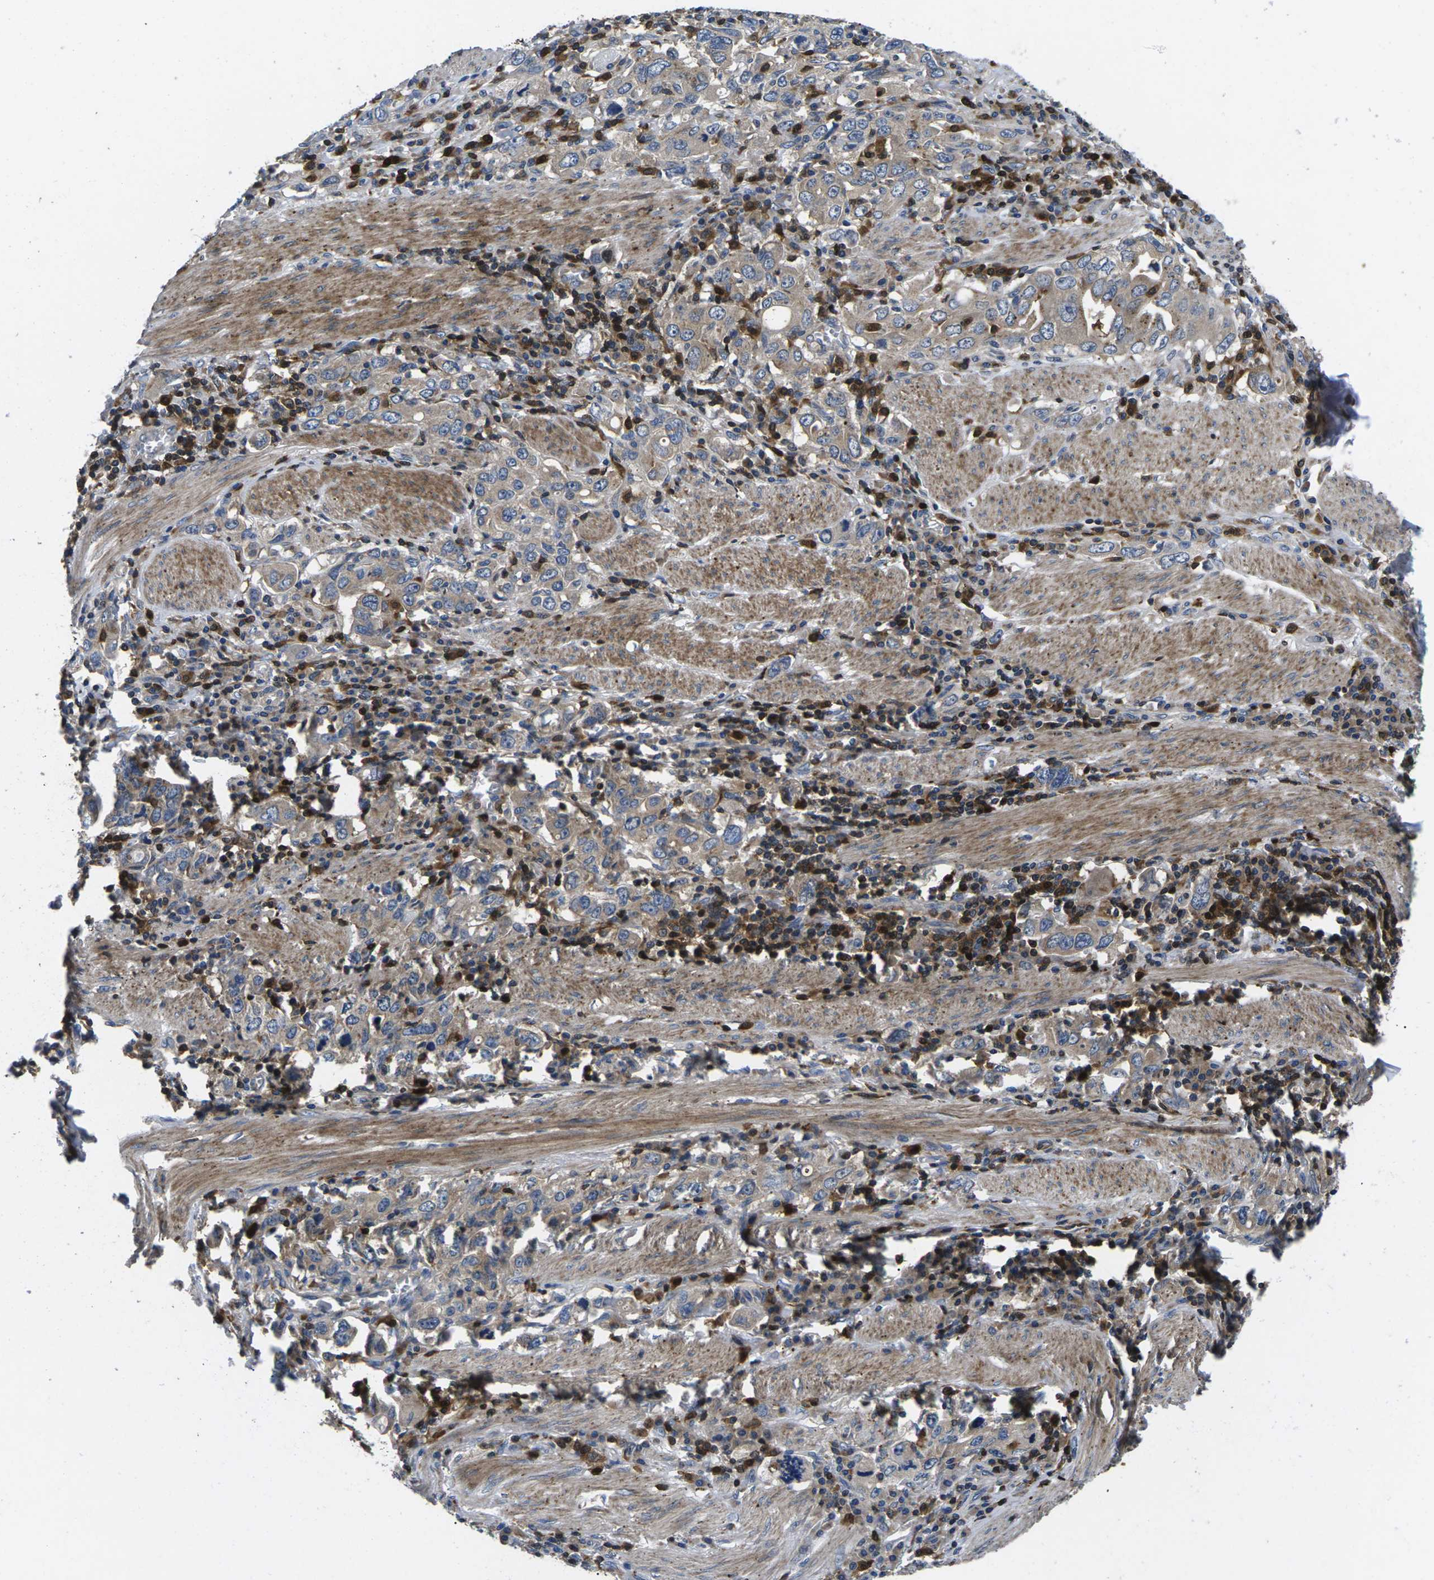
{"staining": {"intensity": "weak", "quantity": ">75%", "location": "cytoplasmic/membranous"}, "tissue": "stomach cancer", "cell_type": "Tumor cells", "image_type": "cancer", "snomed": [{"axis": "morphology", "description": "Adenocarcinoma, NOS"}, {"axis": "topography", "description": "Stomach, upper"}], "caption": "A brown stain shows weak cytoplasmic/membranous staining of a protein in stomach cancer (adenocarcinoma) tumor cells.", "gene": "PLCE1", "patient": {"sex": "male", "age": 62}}